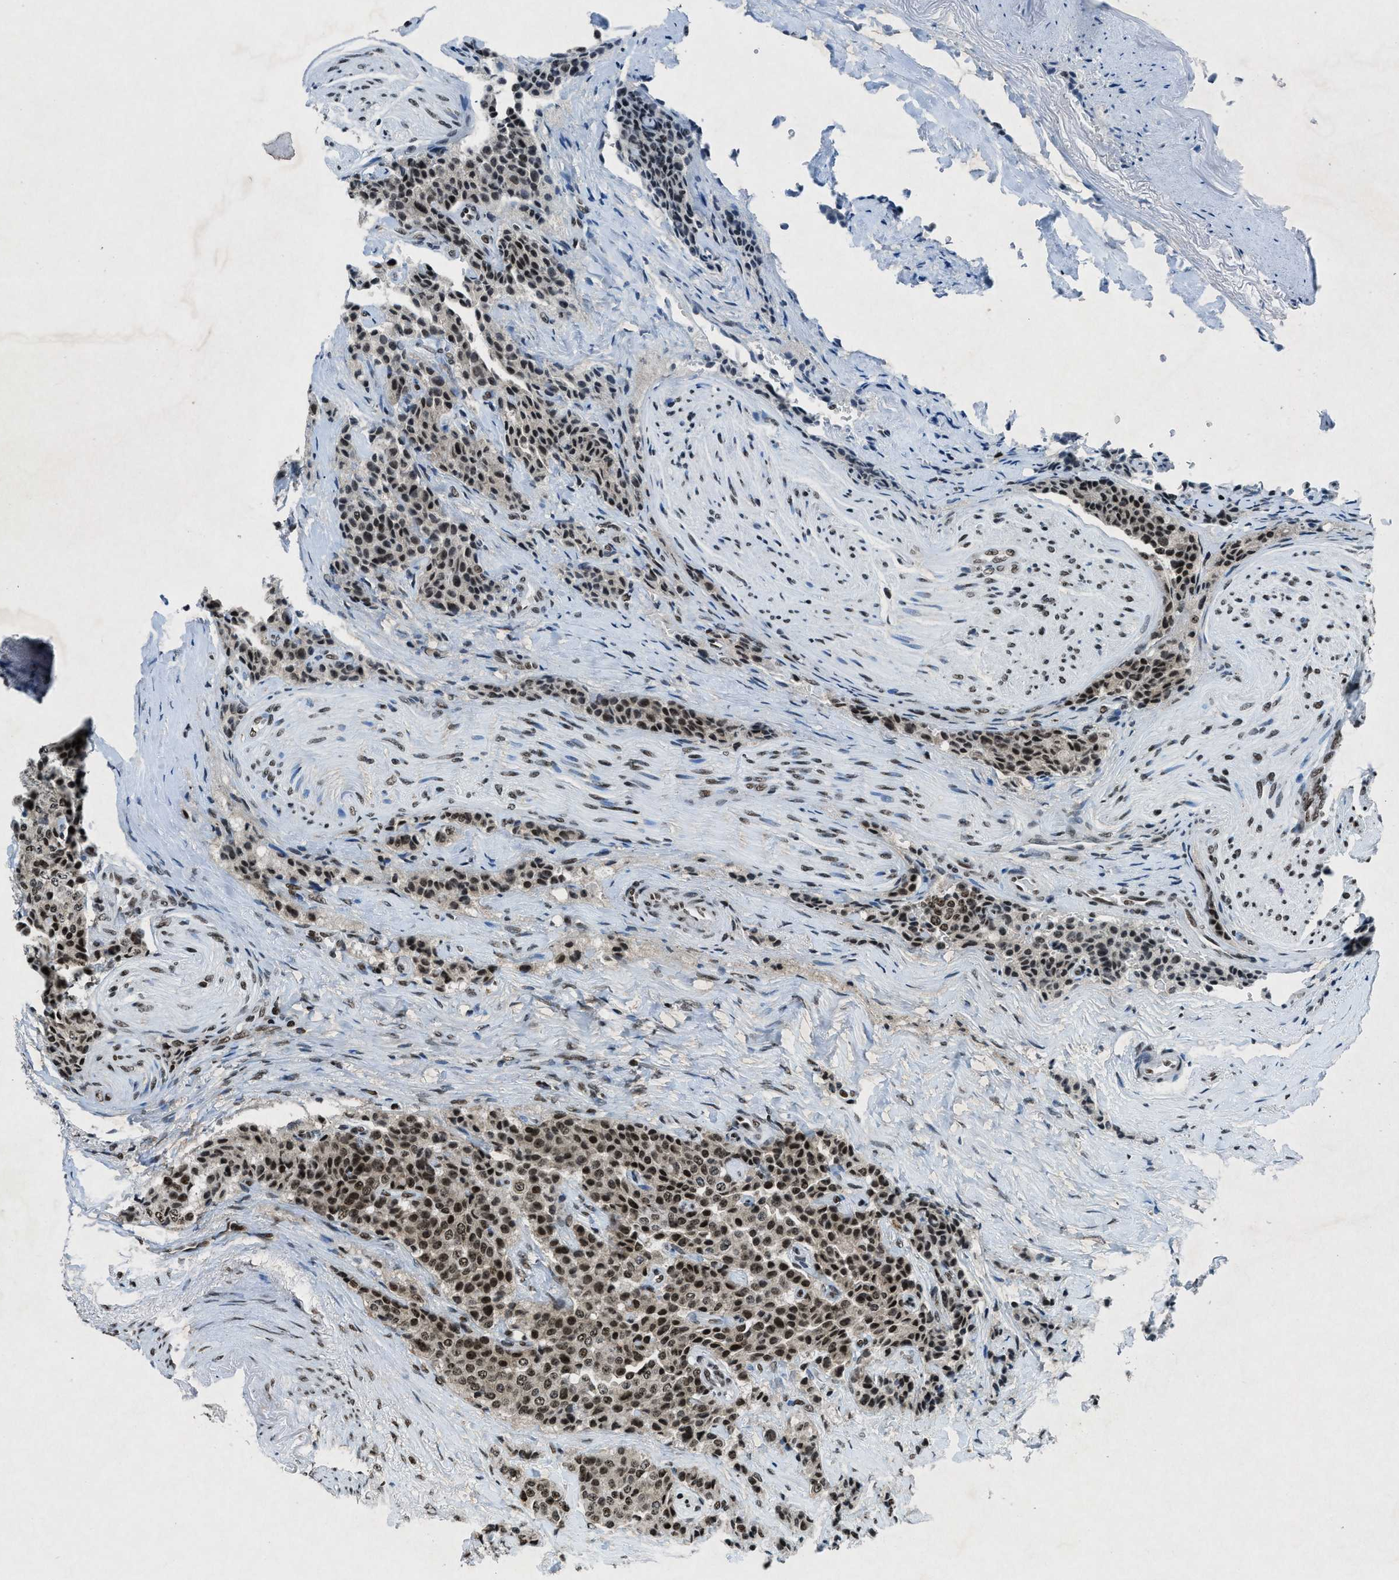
{"staining": {"intensity": "moderate", "quantity": ">75%", "location": "nuclear"}, "tissue": "carcinoid", "cell_type": "Tumor cells", "image_type": "cancer", "snomed": [{"axis": "morphology", "description": "Carcinoid, malignant, NOS"}, {"axis": "topography", "description": "Colon"}], "caption": "Immunohistochemistry histopathology image of neoplastic tissue: human carcinoid (malignant) stained using immunohistochemistry (IHC) displays medium levels of moderate protein expression localized specifically in the nuclear of tumor cells, appearing as a nuclear brown color.", "gene": "NXF1", "patient": {"sex": "female", "age": 61}}